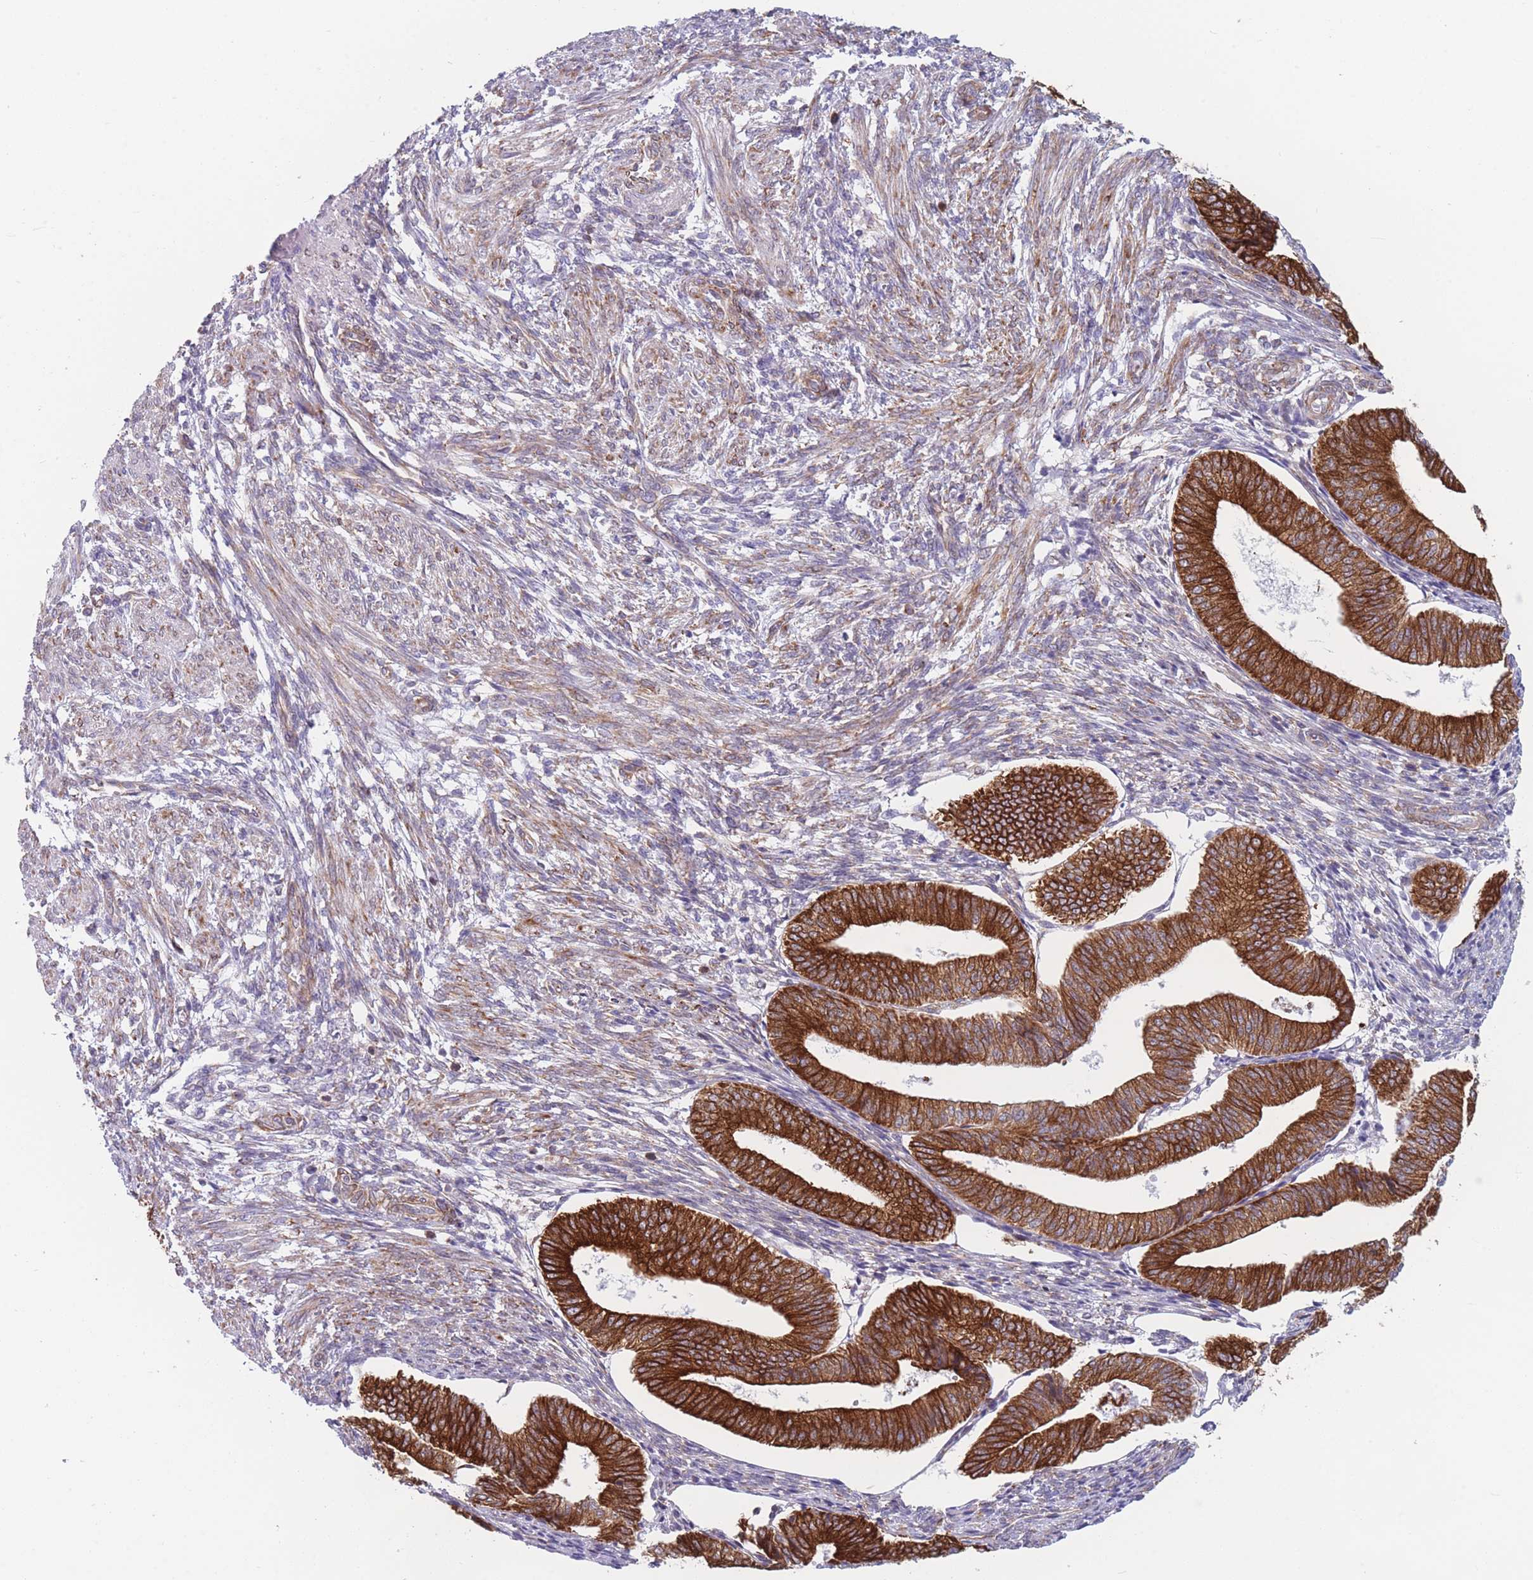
{"staining": {"intensity": "moderate", "quantity": "25%-75%", "location": "cytoplasmic/membranous"}, "tissue": "endometrium", "cell_type": "Cells in endometrial stroma", "image_type": "normal", "snomed": [{"axis": "morphology", "description": "Normal tissue, NOS"}, {"axis": "topography", "description": "Endometrium"}], "caption": "This is a micrograph of IHC staining of normal endometrium, which shows moderate staining in the cytoplasmic/membranous of cells in endometrial stroma.", "gene": "AK9", "patient": {"sex": "female", "age": 34}}